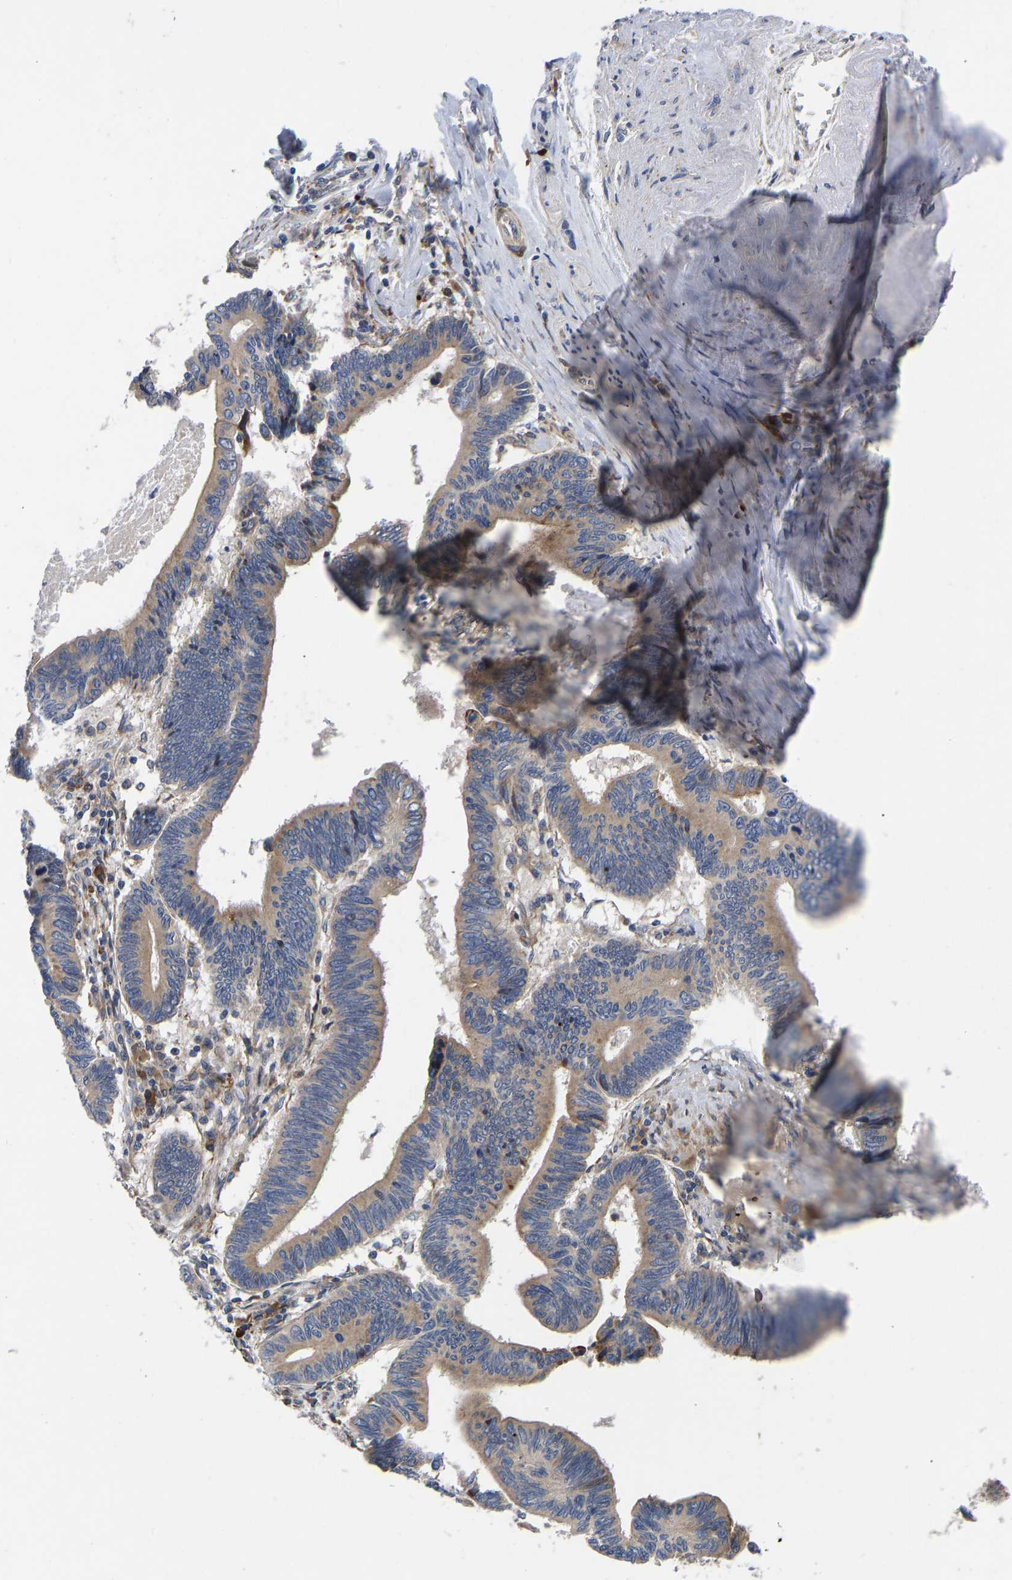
{"staining": {"intensity": "weak", "quantity": ">75%", "location": "cytoplasmic/membranous"}, "tissue": "pancreatic cancer", "cell_type": "Tumor cells", "image_type": "cancer", "snomed": [{"axis": "morphology", "description": "Adenocarcinoma, NOS"}, {"axis": "topography", "description": "Pancreas"}], "caption": "Pancreatic cancer (adenocarcinoma) tissue displays weak cytoplasmic/membranous staining in approximately >75% of tumor cells, visualized by immunohistochemistry.", "gene": "TMEM38B", "patient": {"sex": "female", "age": 70}}